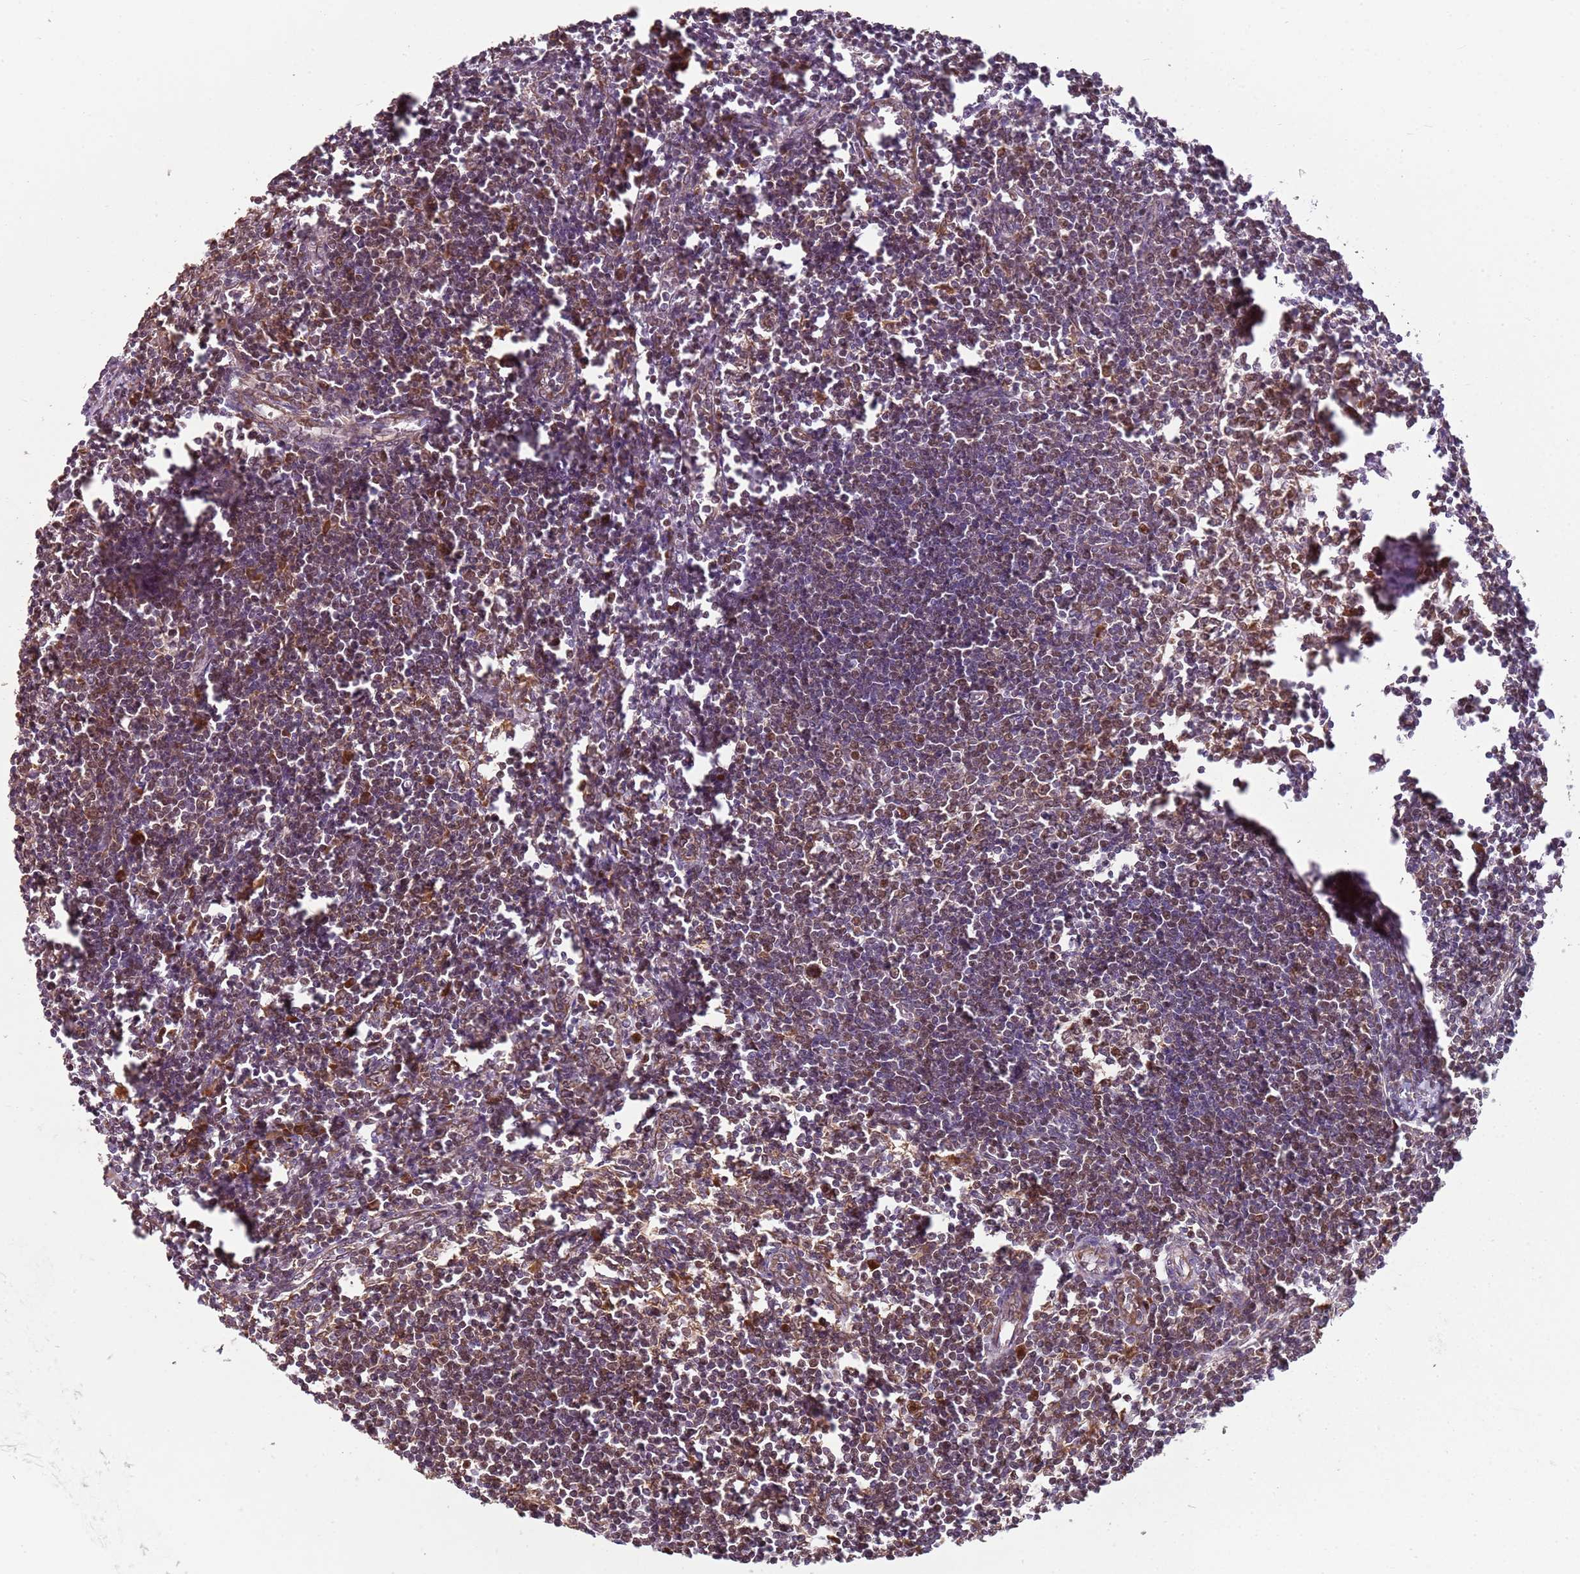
{"staining": {"intensity": "weak", "quantity": "25%-75%", "location": "nuclear"}, "tissue": "lymph node", "cell_type": "Germinal center cells", "image_type": "normal", "snomed": [{"axis": "morphology", "description": "Normal tissue, NOS"}, {"axis": "morphology", "description": "Malignant melanoma, Metastatic site"}, {"axis": "topography", "description": "Lymph node"}], "caption": "An image of lymph node stained for a protein demonstrates weak nuclear brown staining in germinal center cells.", "gene": "CHURC1", "patient": {"sex": "male", "age": 41}}